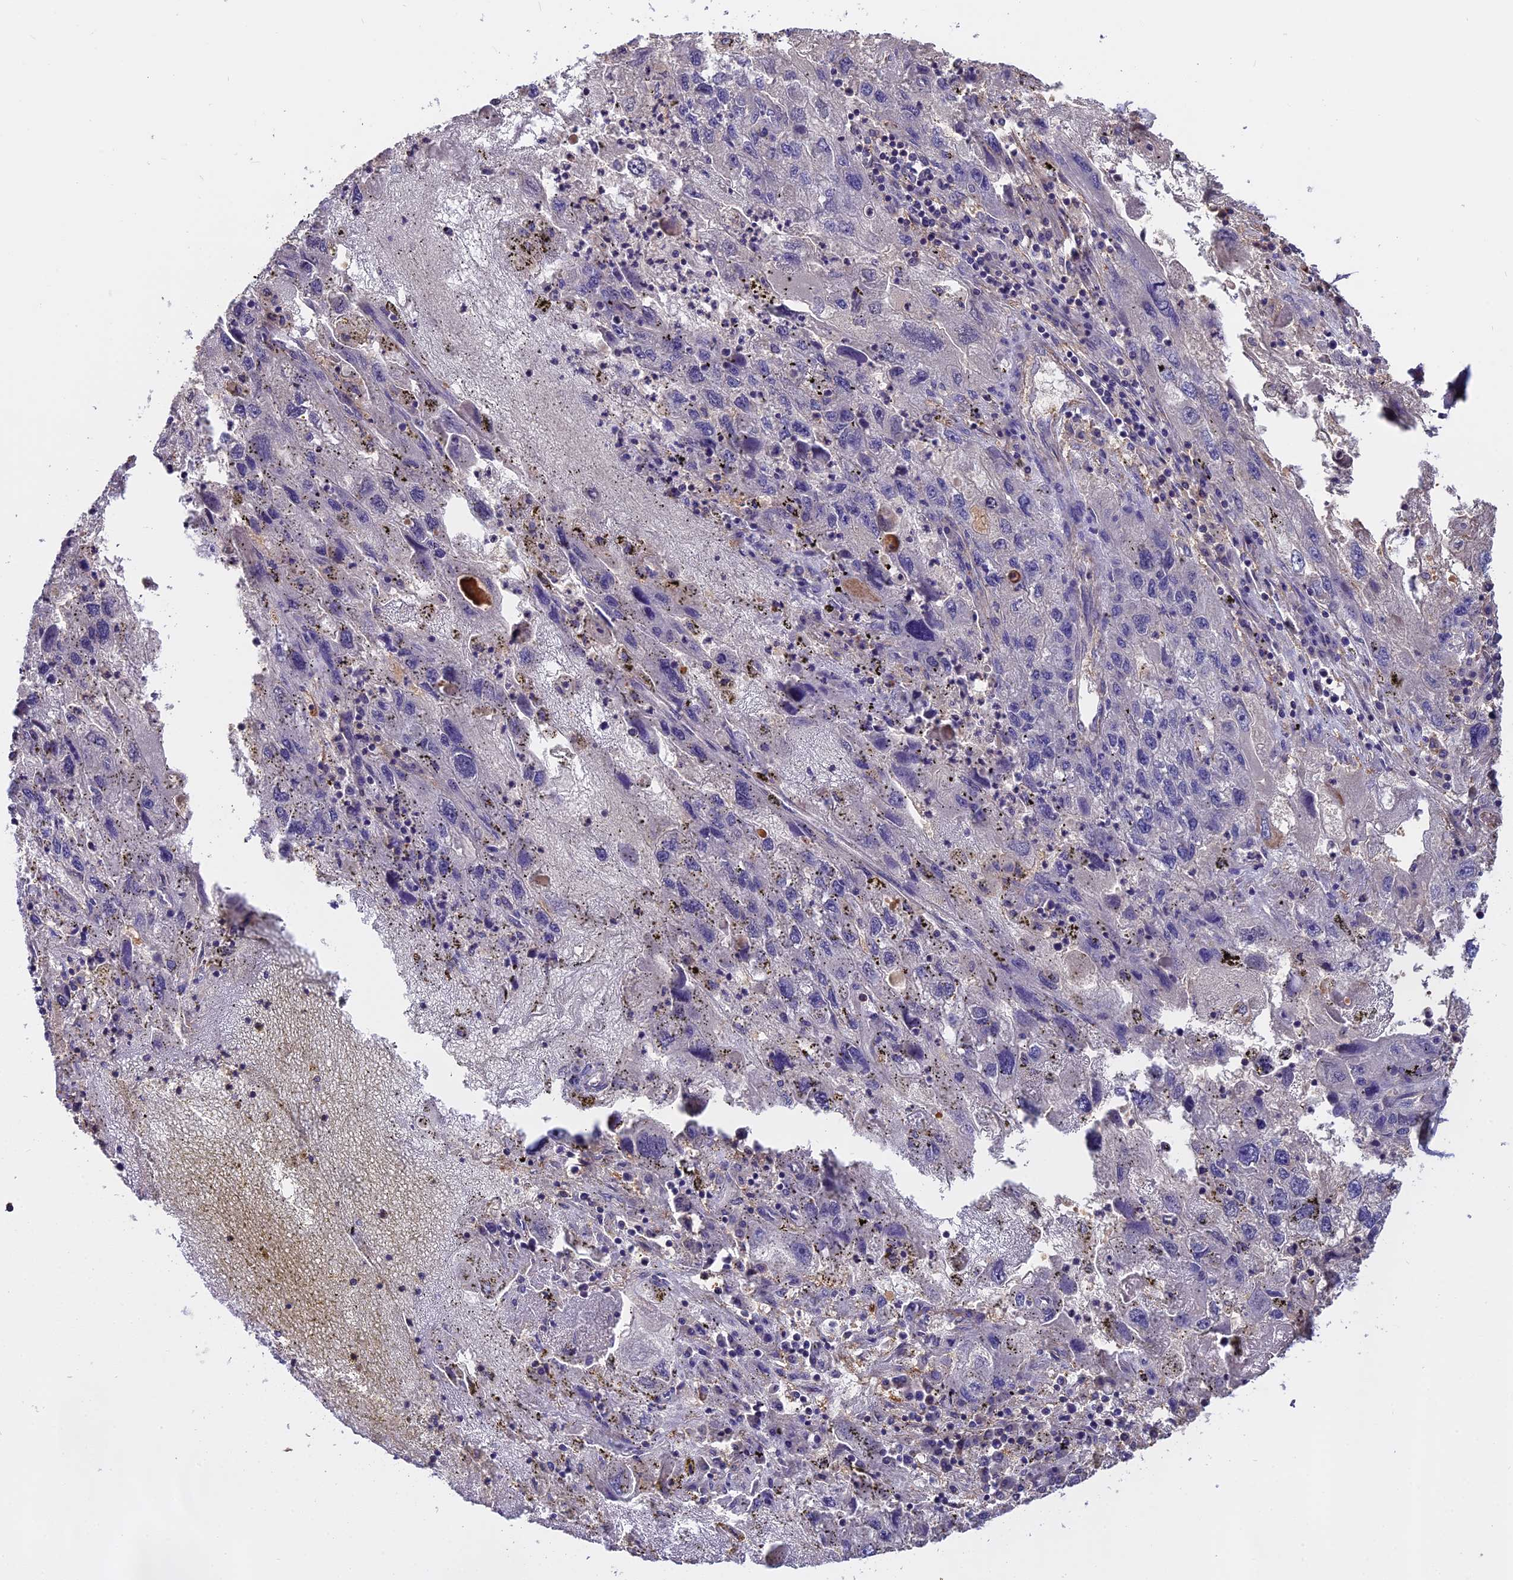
{"staining": {"intensity": "negative", "quantity": "none", "location": "none"}, "tissue": "endometrial cancer", "cell_type": "Tumor cells", "image_type": "cancer", "snomed": [{"axis": "morphology", "description": "Adenocarcinoma, NOS"}, {"axis": "topography", "description": "Endometrium"}], "caption": "Adenocarcinoma (endometrial) was stained to show a protein in brown. There is no significant positivity in tumor cells.", "gene": "CFAP119", "patient": {"sex": "female", "age": 49}}